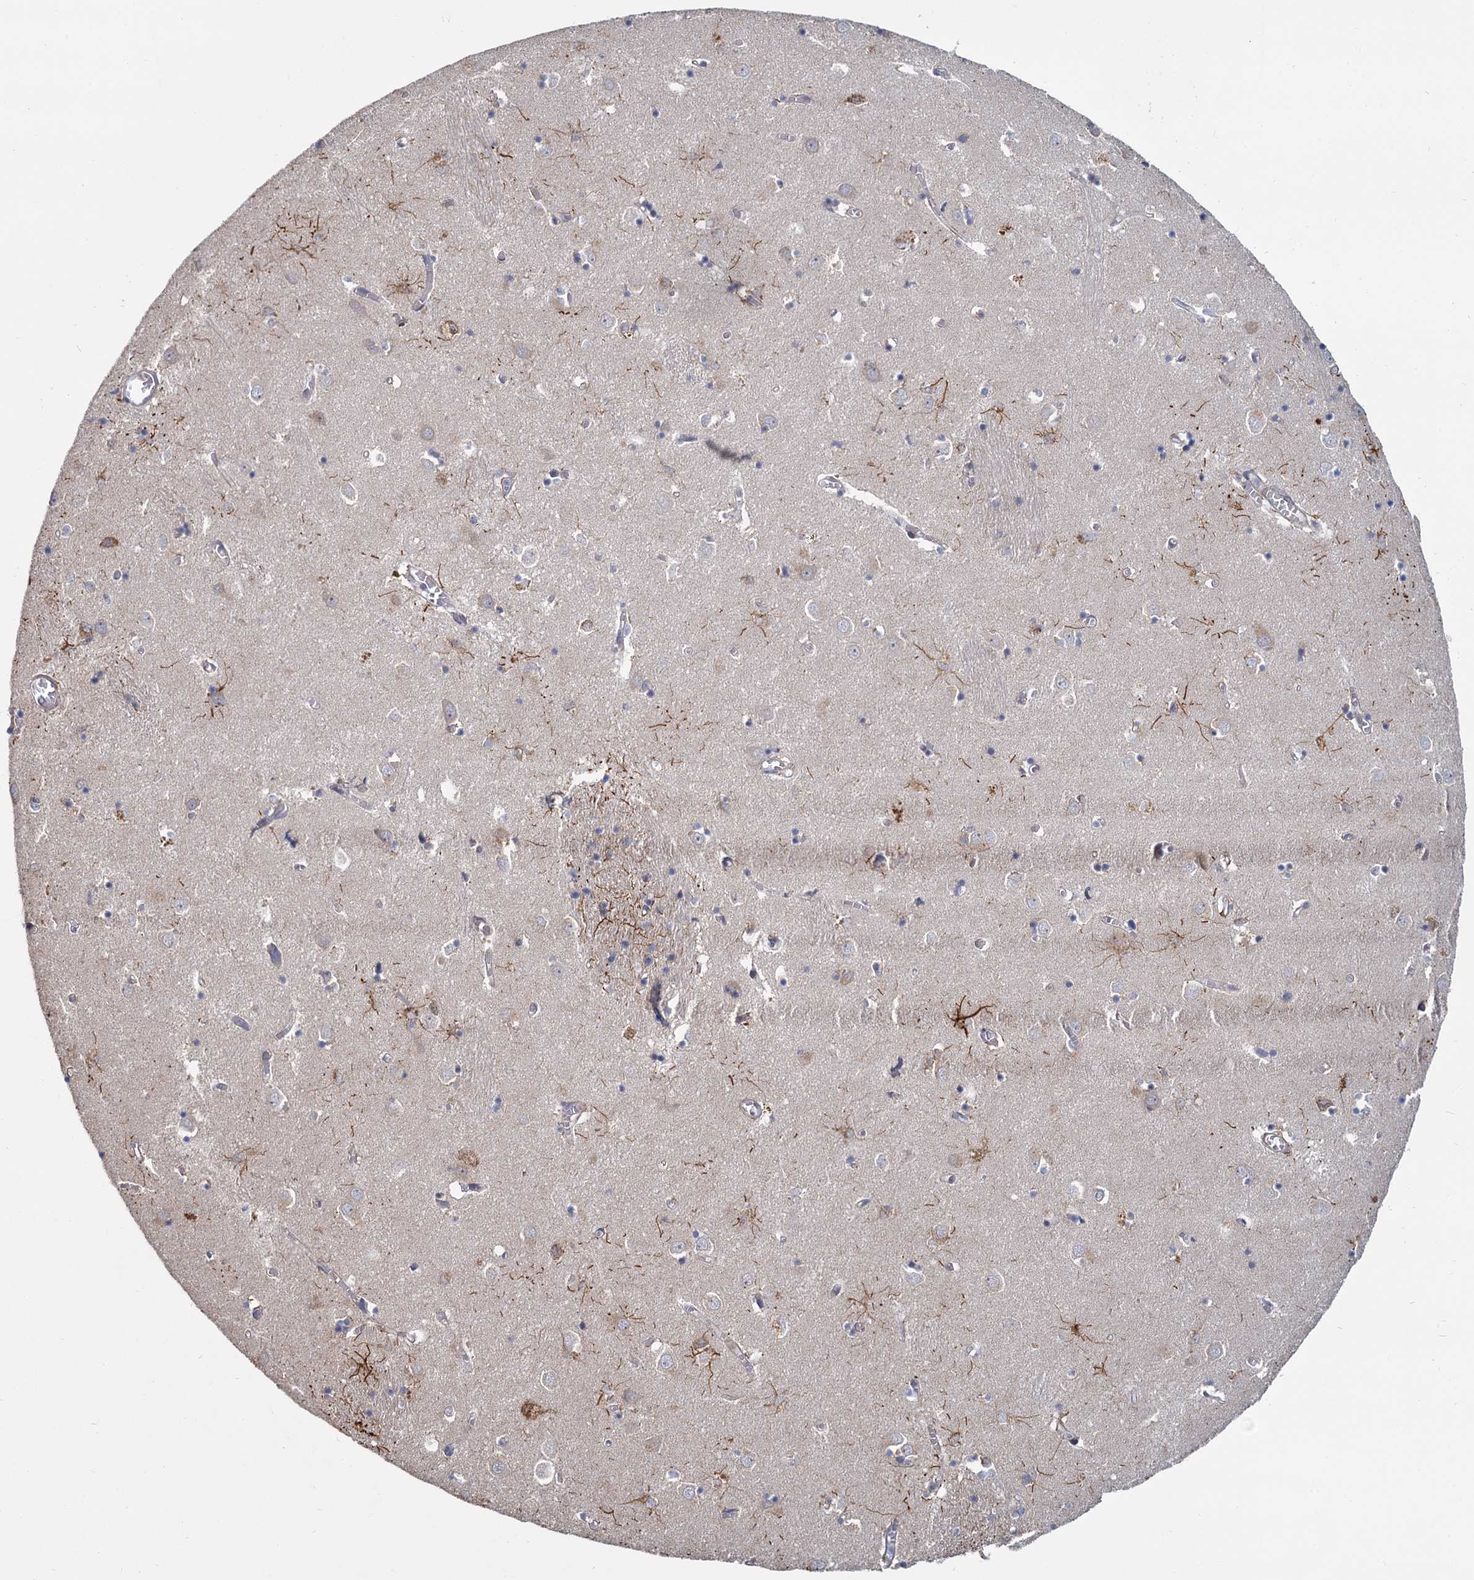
{"staining": {"intensity": "negative", "quantity": "none", "location": "none"}, "tissue": "caudate", "cell_type": "Glial cells", "image_type": "normal", "snomed": [{"axis": "morphology", "description": "Normal tissue, NOS"}, {"axis": "topography", "description": "Lateral ventricle wall"}], "caption": "A high-resolution photomicrograph shows IHC staining of normal caudate, which displays no significant expression in glial cells.", "gene": "LRRC51", "patient": {"sex": "male", "age": 70}}